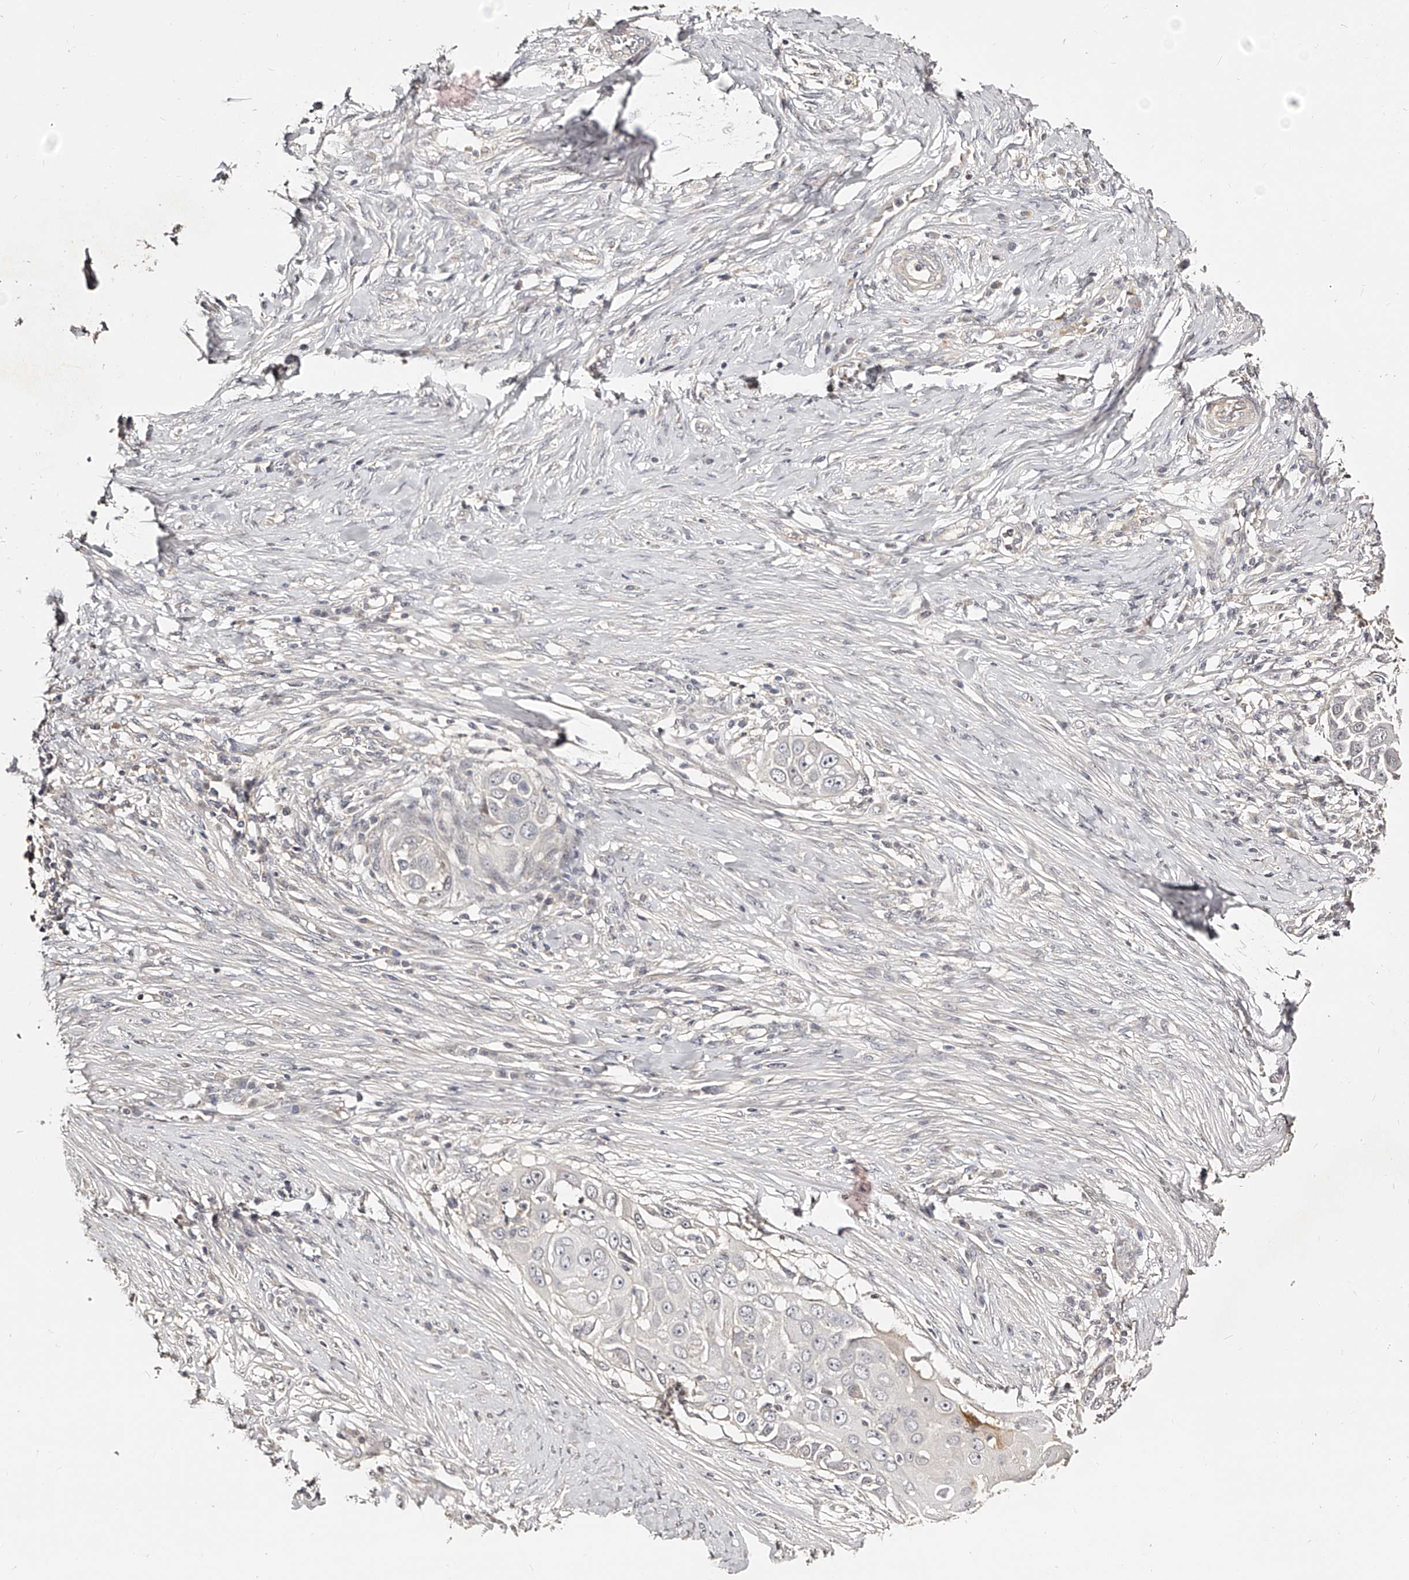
{"staining": {"intensity": "negative", "quantity": "none", "location": "none"}, "tissue": "skin cancer", "cell_type": "Tumor cells", "image_type": "cancer", "snomed": [{"axis": "morphology", "description": "Squamous cell carcinoma, NOS"}, {"axis": "topography", "description": "Skin"}], "caption": "A photomicrograph of human skin cancer (squamous cell carcinoma) is negative for staining in tumor cells.", "gene": "ZNF789", "patient": {"sex": "female", "age": 44}}